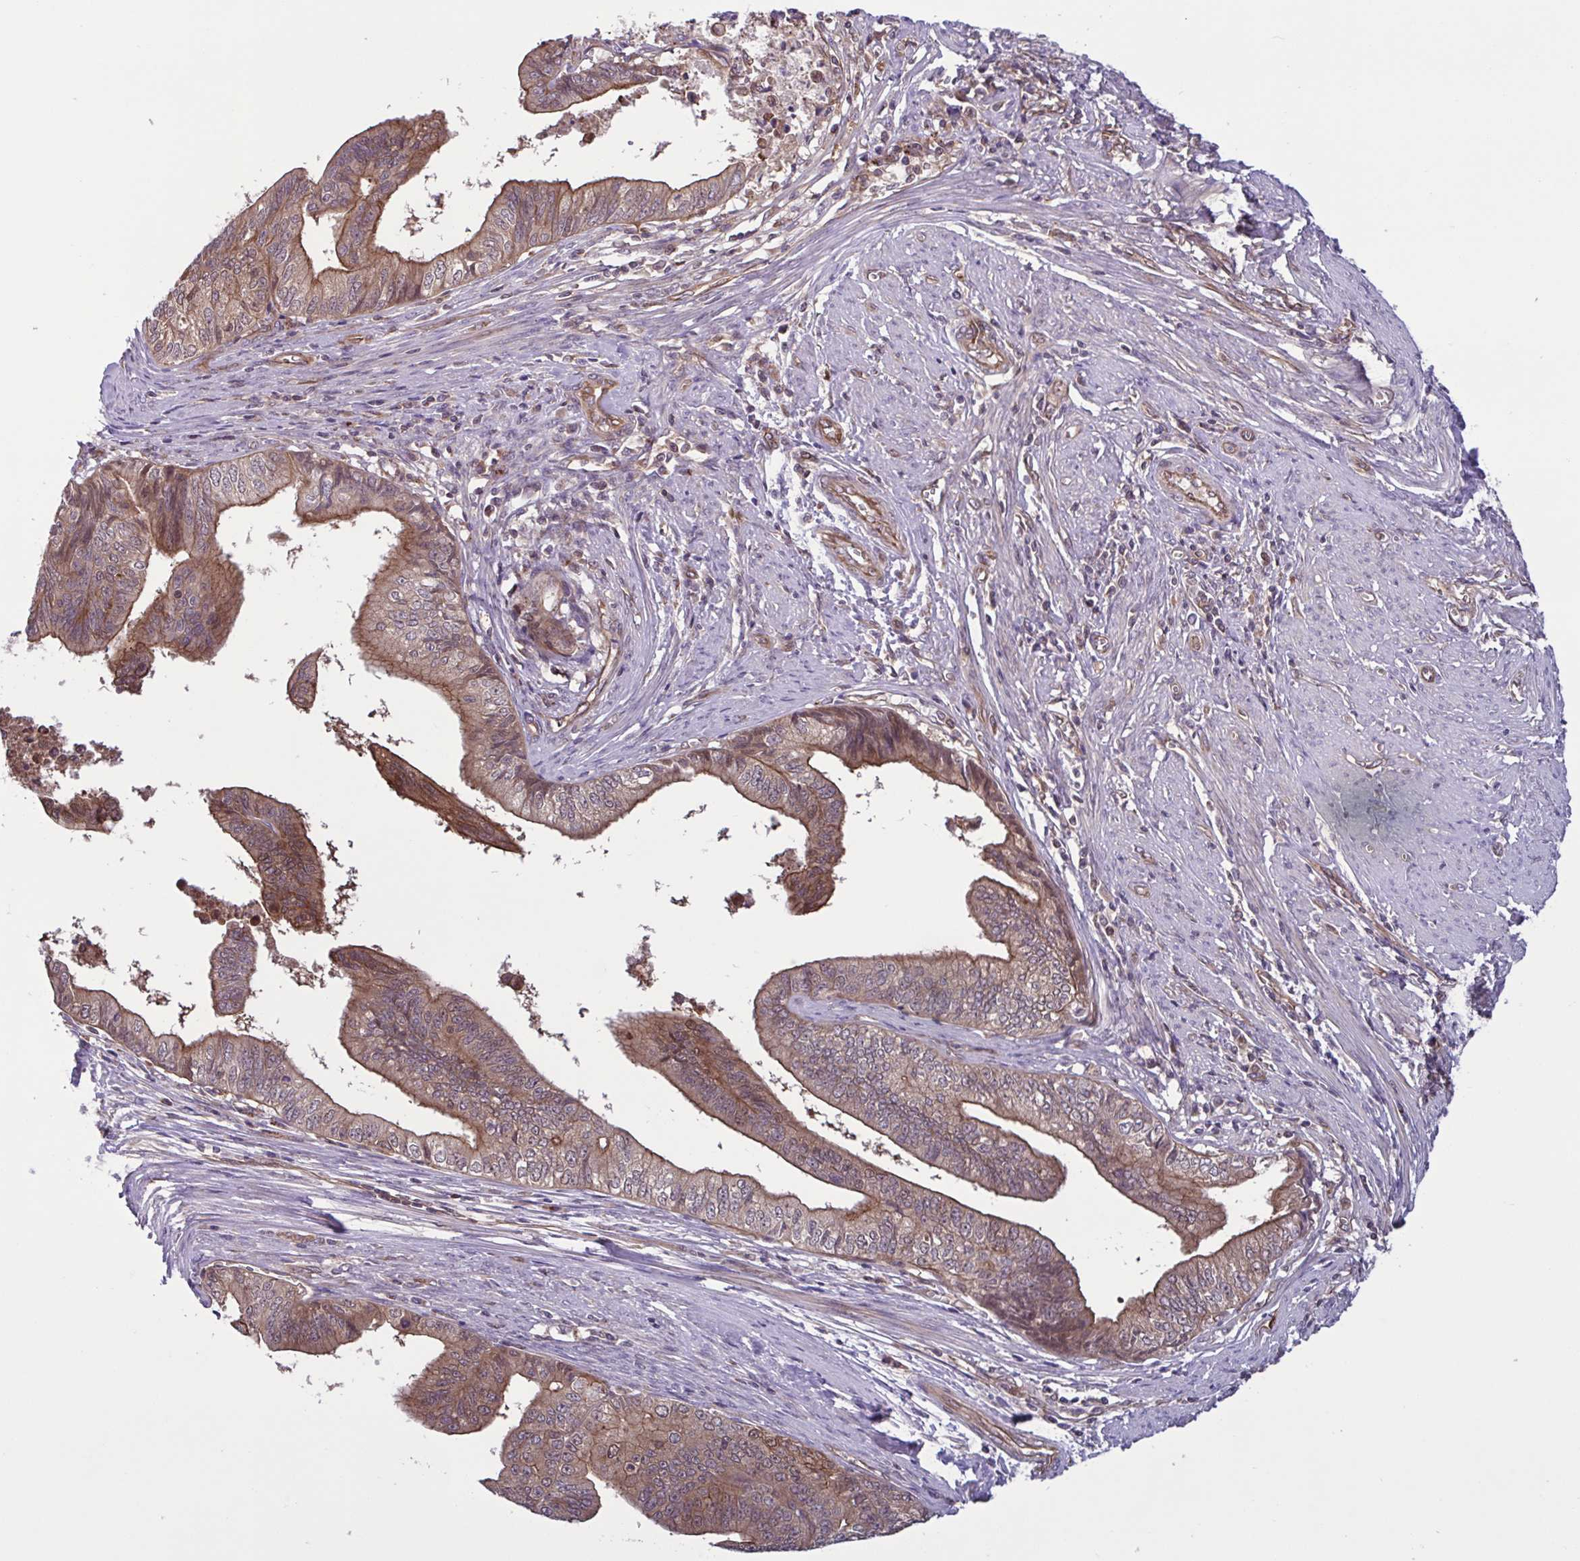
{"staining": {"intensity": "moderate", "quantity": "25%-75%", "location": "cytoplasmic/membranous,nuclear"}, "tissue": "endometrial cancer", "cell_type": "Tumor cells", "image_type": "cancer", "snomed": [{"axis": "morphology", "description": "Adenocarcinoma, NOS"}, {"axis": "topography", "description": "Endometrium"}], "caption": "Protein staining by immunohistochemistry reveals moderate cytoplasmic/membranous and nuclear positivity in about 25%-75% of tumor cells in endometrial cancer (adenocarcinoma).", "gene": "GLTP", "patient": {"sex": "female", "age": 65}}